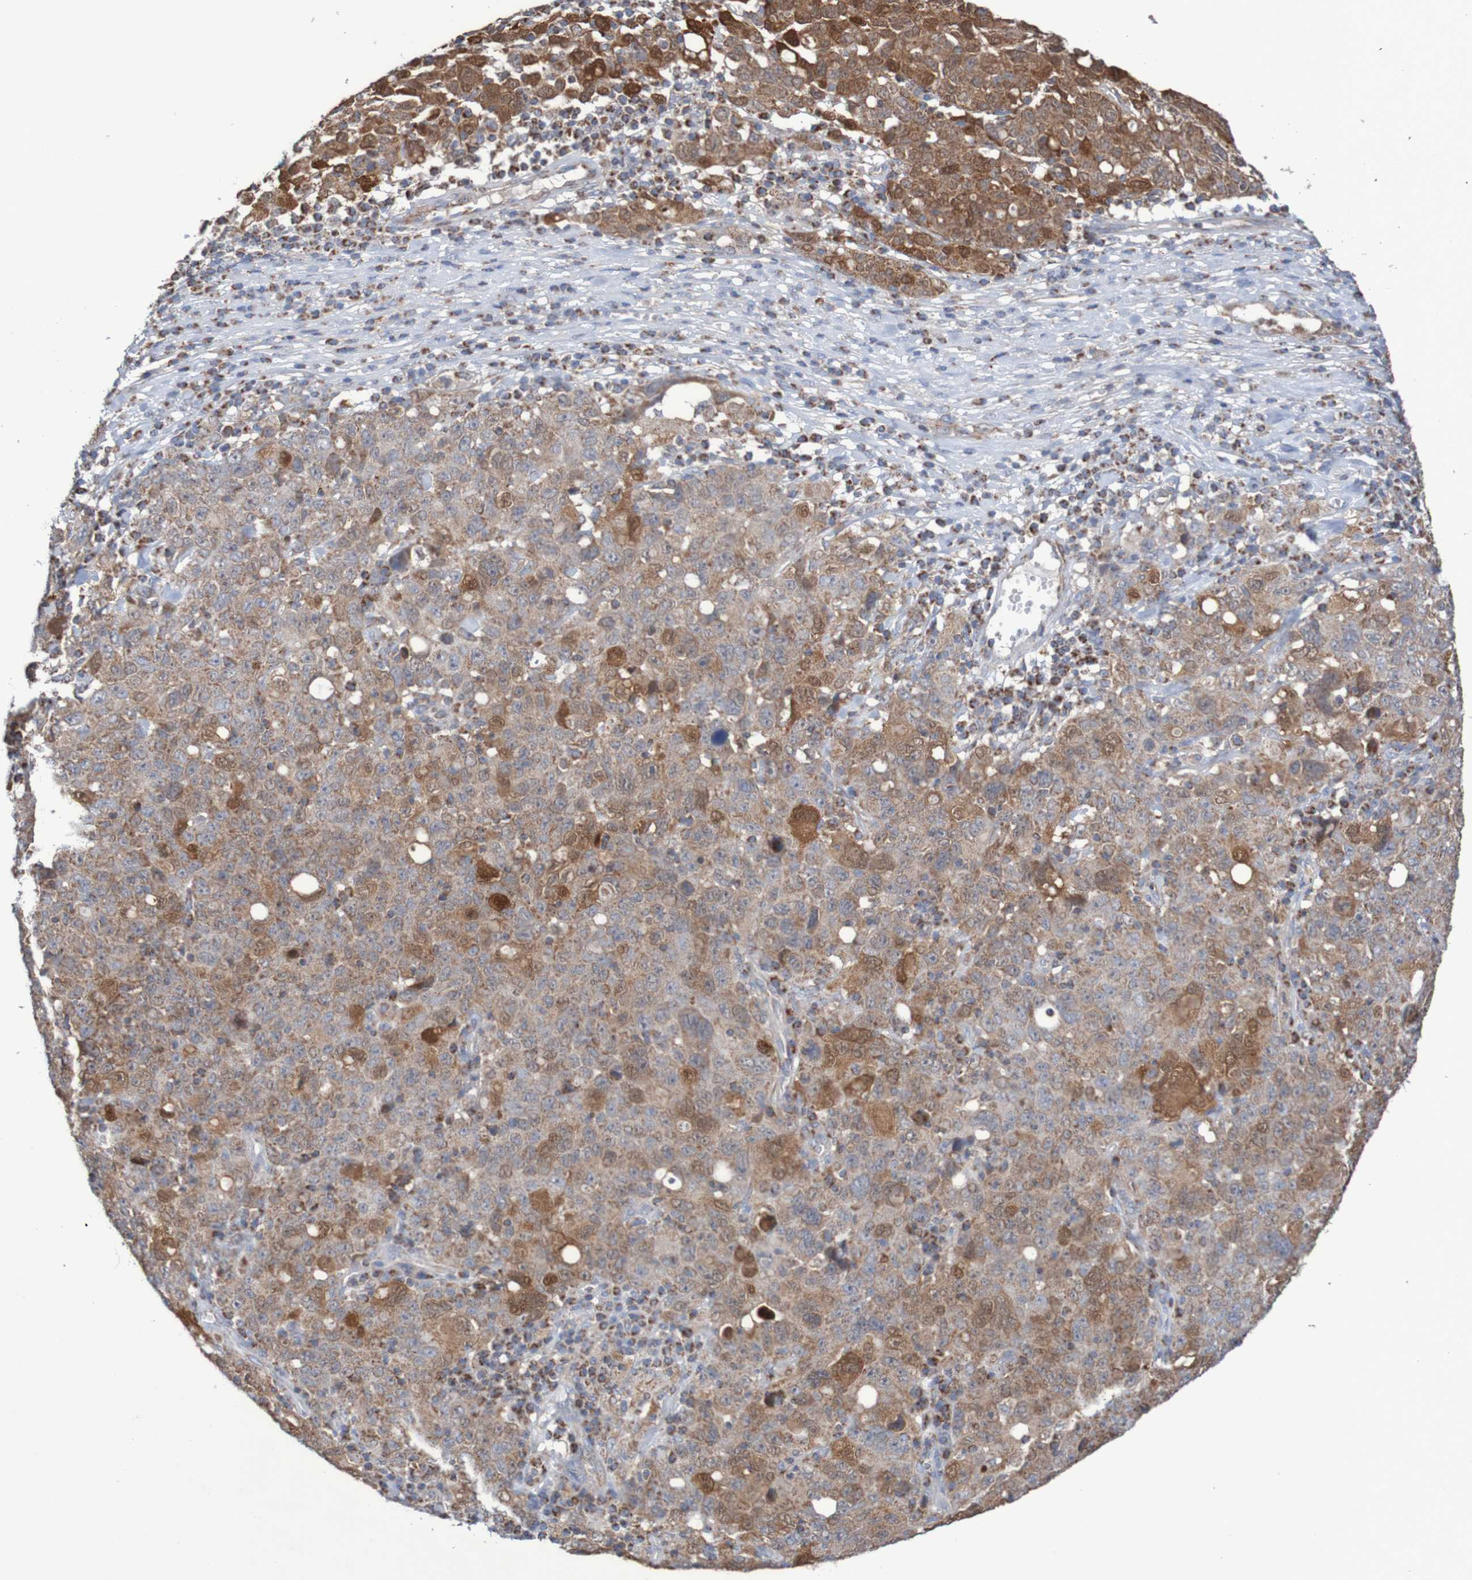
{"staining": {"intensity": "moderate", "quantity": ">75%", "location": "cytoplasmic/membranous"}, "tissue": "ovarian cancer", "cell_type": "Tumor cells", "image_type": "cancer", "snomed": [{"axis": "morphology", "description": "Carcinoma, endometroid"}, {"axis": "topography", "description": "Ovary"}], "caption": "Protein analysis of endometroid carcinoma (ovarian) tissue reveals moderate cytoplasmic/membranous expression in approximately >75% of tumor cells.", "gene": "MMEL1", "patient": {"sex": "female", "age": 62}}